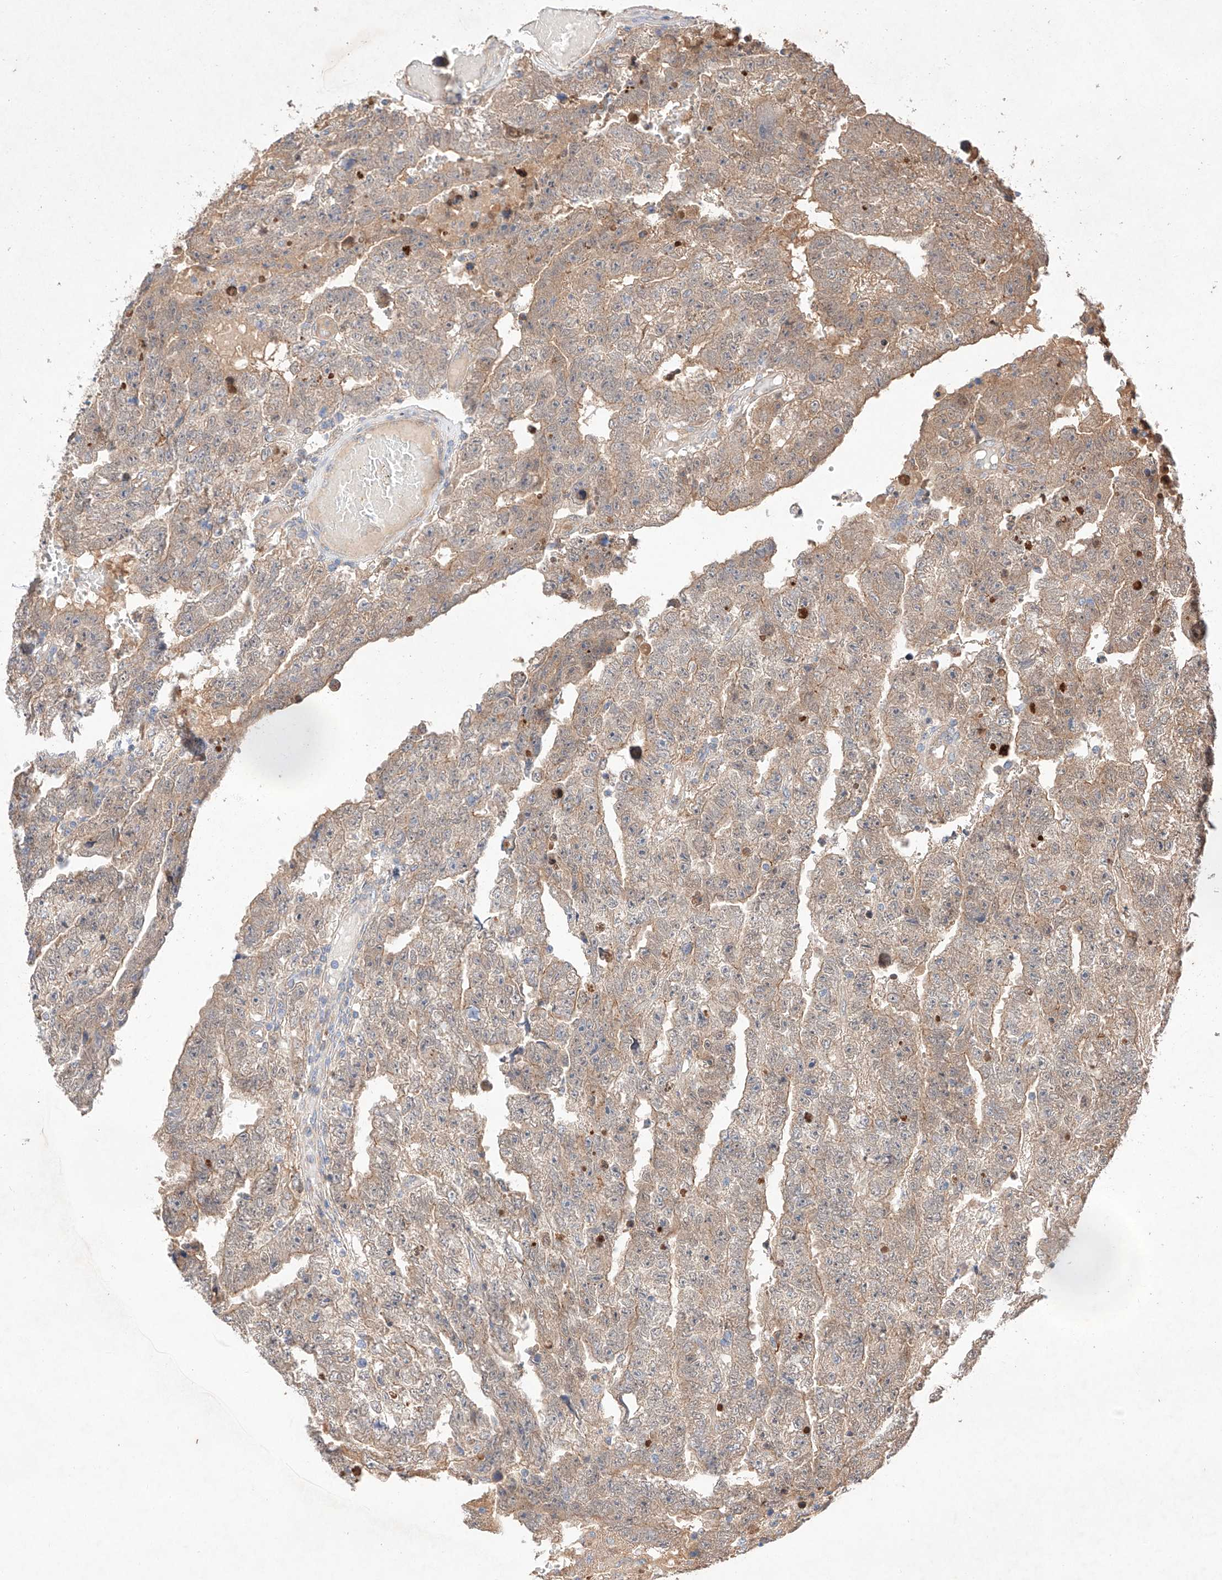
{"staining": {"intensity": "weak", "quantity": ">75%", "location": "cytoplasmic/membranous"}, "tissue": "testis cancer", "cell_type": "Tumor cells", "image_type": "cancer", "snomed": [{"axis": "morphology", "description": "Carcinoma, Embryonal, NOS"}, {"axis": "topography", "description": "Testis"}], "caption": "Tumor cells exhibit weak cytoplasmic/membranous positivity in approximately >75% of cells in testis cancer. The protein is shown in brown color, while the nuclei are stained blue.", "gene": "C6orf62", "patient": {"sex": "male", "age": 25}}